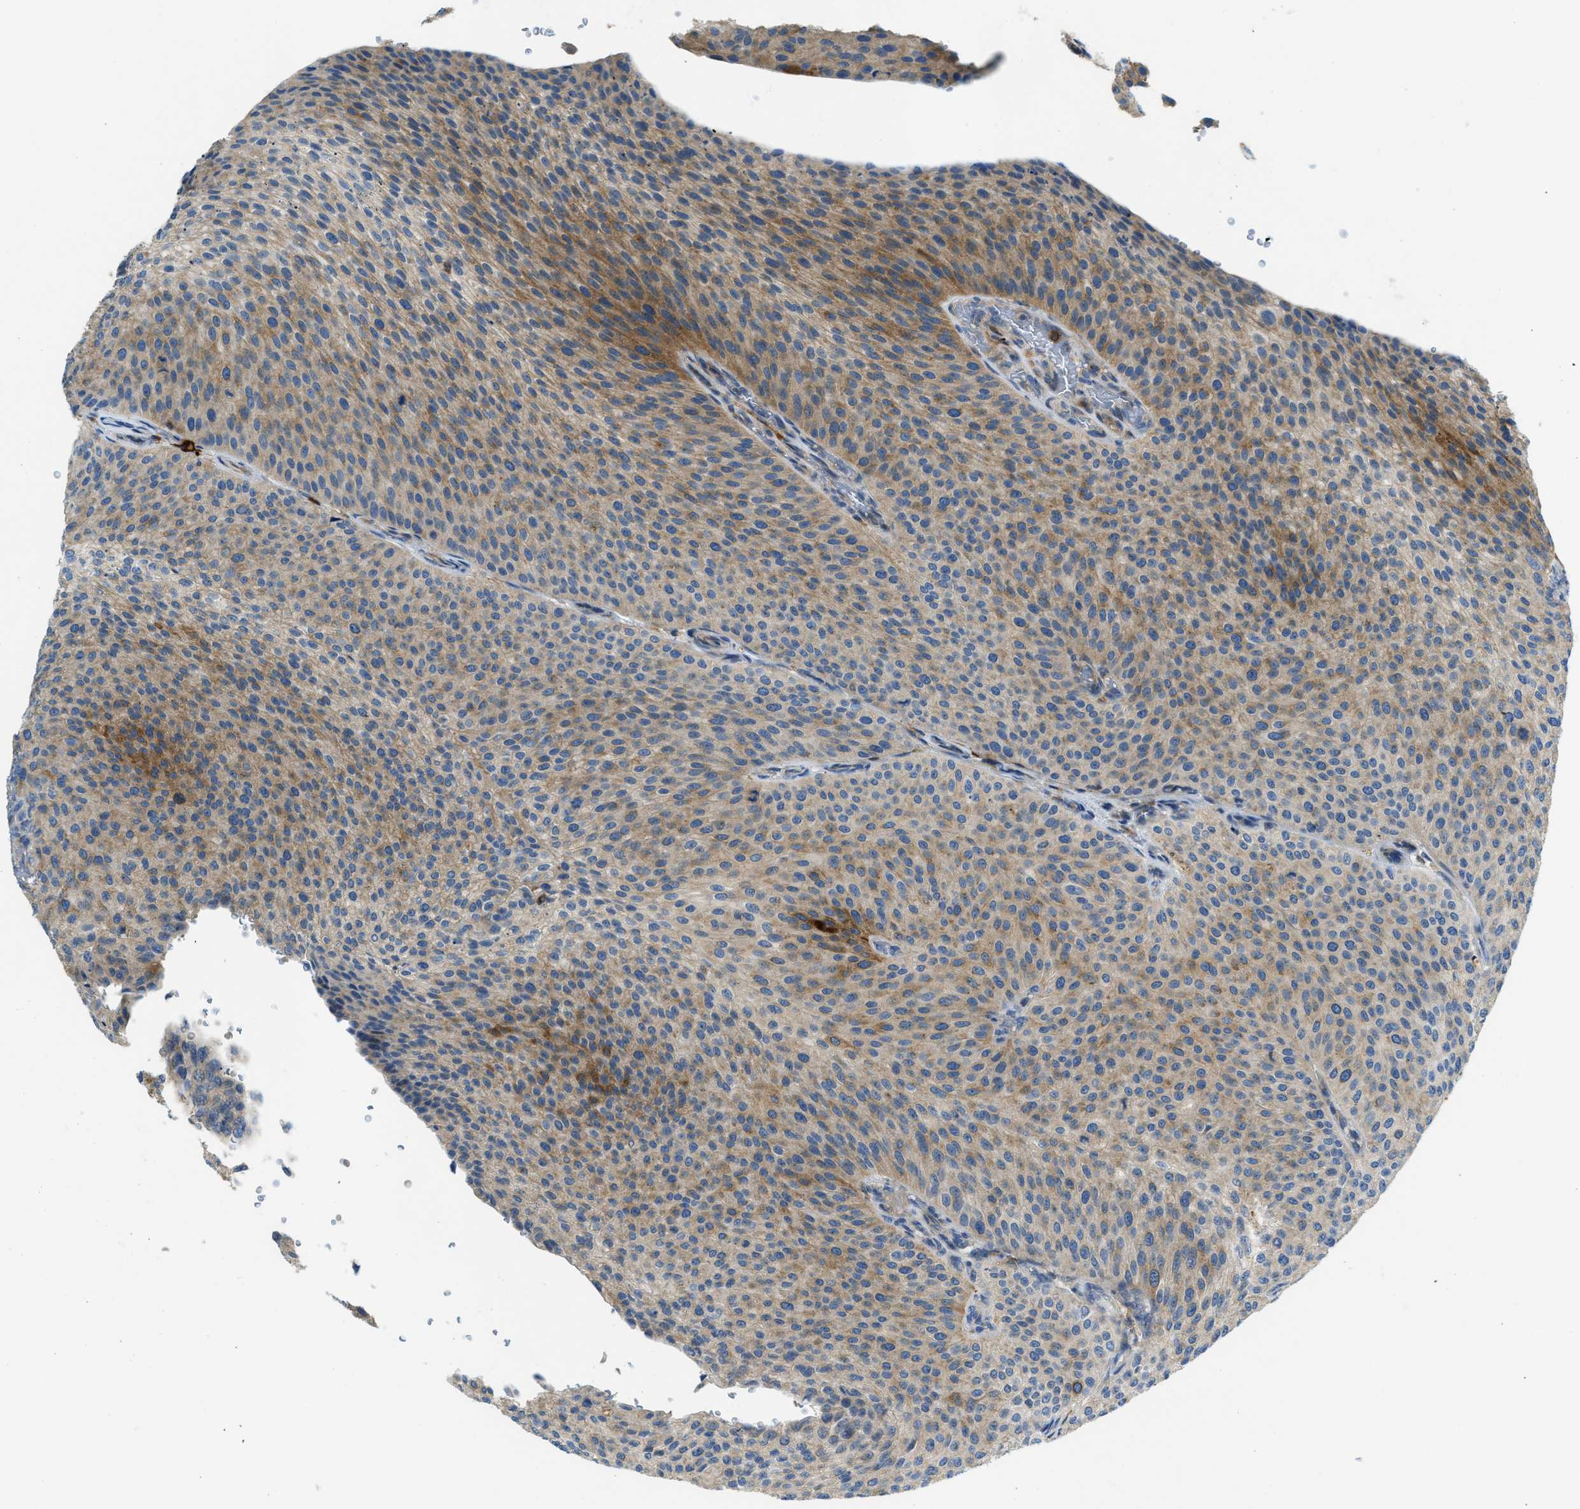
{"staining": {"intensity": "moderate", "quantity": ">75%", "location": "cytoplasmic/membranous"}, "tissue": "urothelial cancer", "cell_type": "Tumor cells", "image_type": "cancer", "snomed": [{"axis": "morphology", "description": "Urothelial carcinoma, Low grade"}, {"axis": "topography", "description": "Smooth muscle"}, {"axis": "topography", "description": "Urinary bladder"}], "caption": "High-power microscopy captured an IHC image of urothelial cancer, revealing moderate cytoplasmic/membranous positivity in approximately >75% of tumor cells.", "gene": "RFFL", "patient": {"sex": "male", "age": 60}}